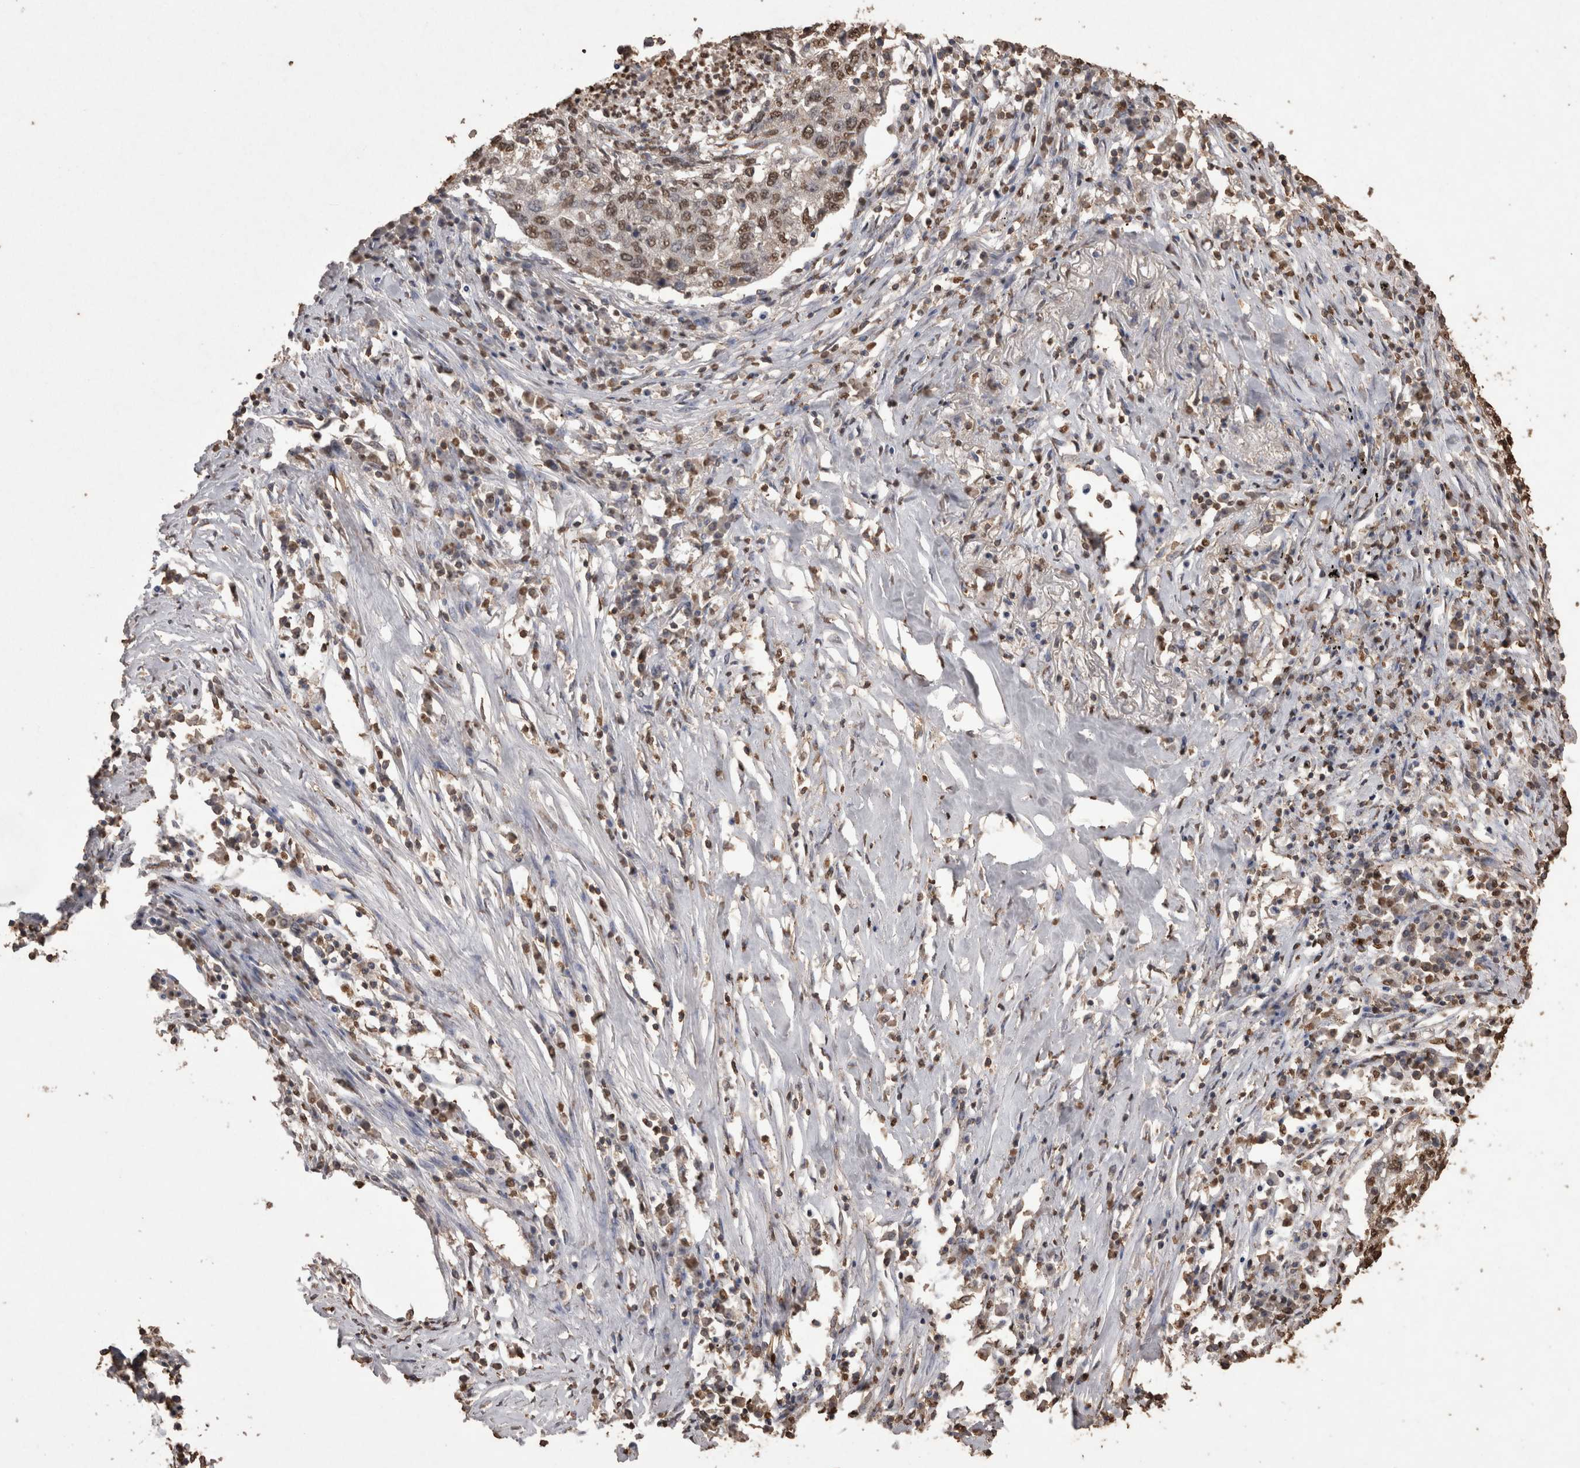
{"staining": {"intensity": "moderate", "quantity": ">75%", "location": "nuclear"}, "tissue": "lung cancer", "cell_type": "Tumor cells", "image_type": "cancer", "snomed": [{"axis": "morphology", "description": "Squamous cell carcinoma, NOS"}, {"axis": "topography", "description": "Lung"}], "caption": "Lung squamous cell carcinoma stained with DAB (3,3'-diaminobenzidine) immunohistochemistry demonstrates medium levels of moderate nuclear expression in approximately >75% of tumor cells.", "gene": "POU5F1", "patient": {"sex": "female", "age": 63}}